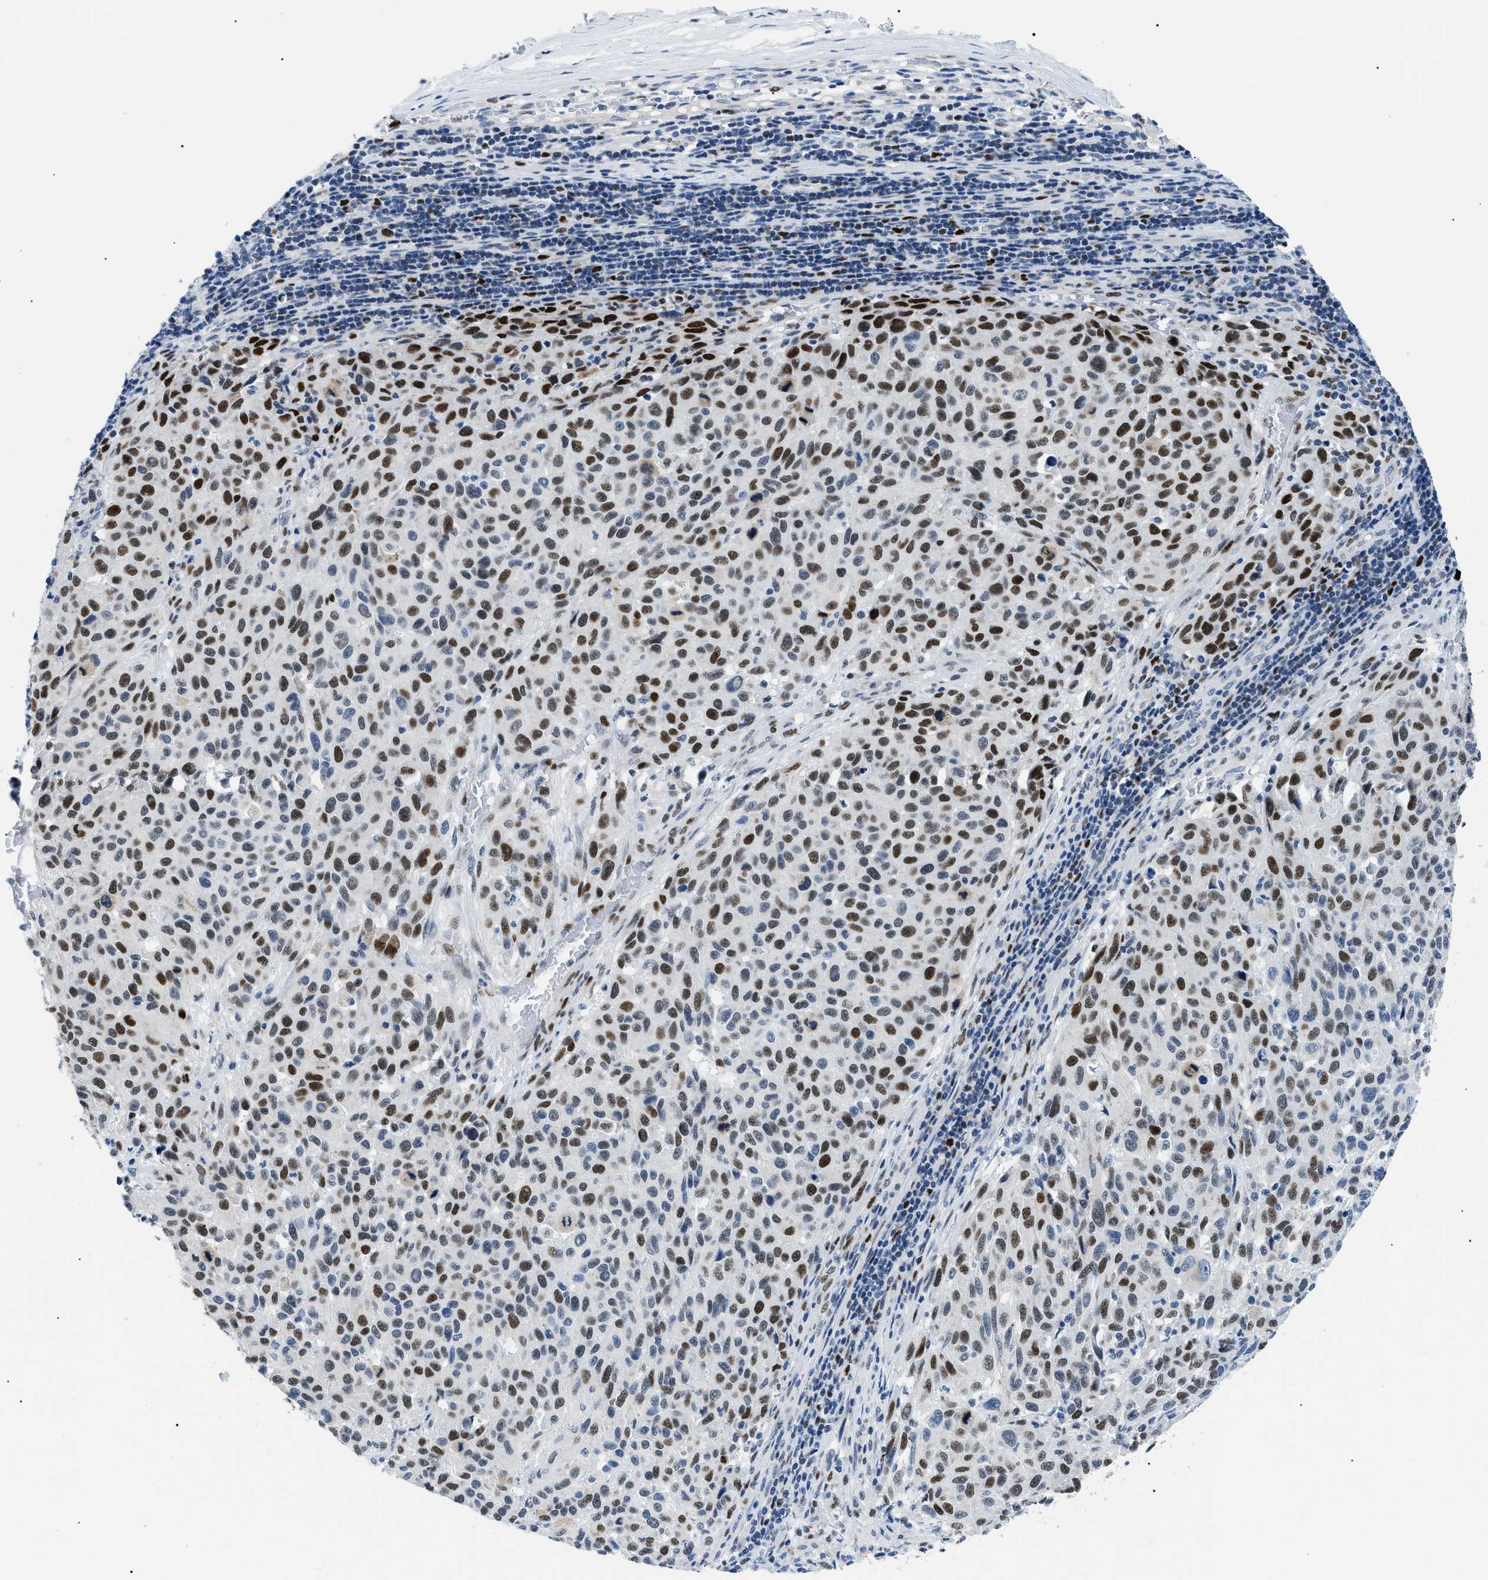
{"staining": {"intensity": "strong", "quantity": ">75%", "location": "nuclear"}, "tissue": "melanoma", "cell_type": "Tumor cells", "image_type": "cancer", "snomed": [{"axis": "morphology", "description": "Malignant melanoma, Metastatic site"}, {"axis": "topography", "description": "Lymph node"}], "caption": "A high-resolution histopathology image shows immunohistochemistry staining of melanoma, which displays strong nuclear expression in approximately >75% of tumor cells.", "gene": "SMARCC1", "patient": {"sex": "male", "age": 61}}